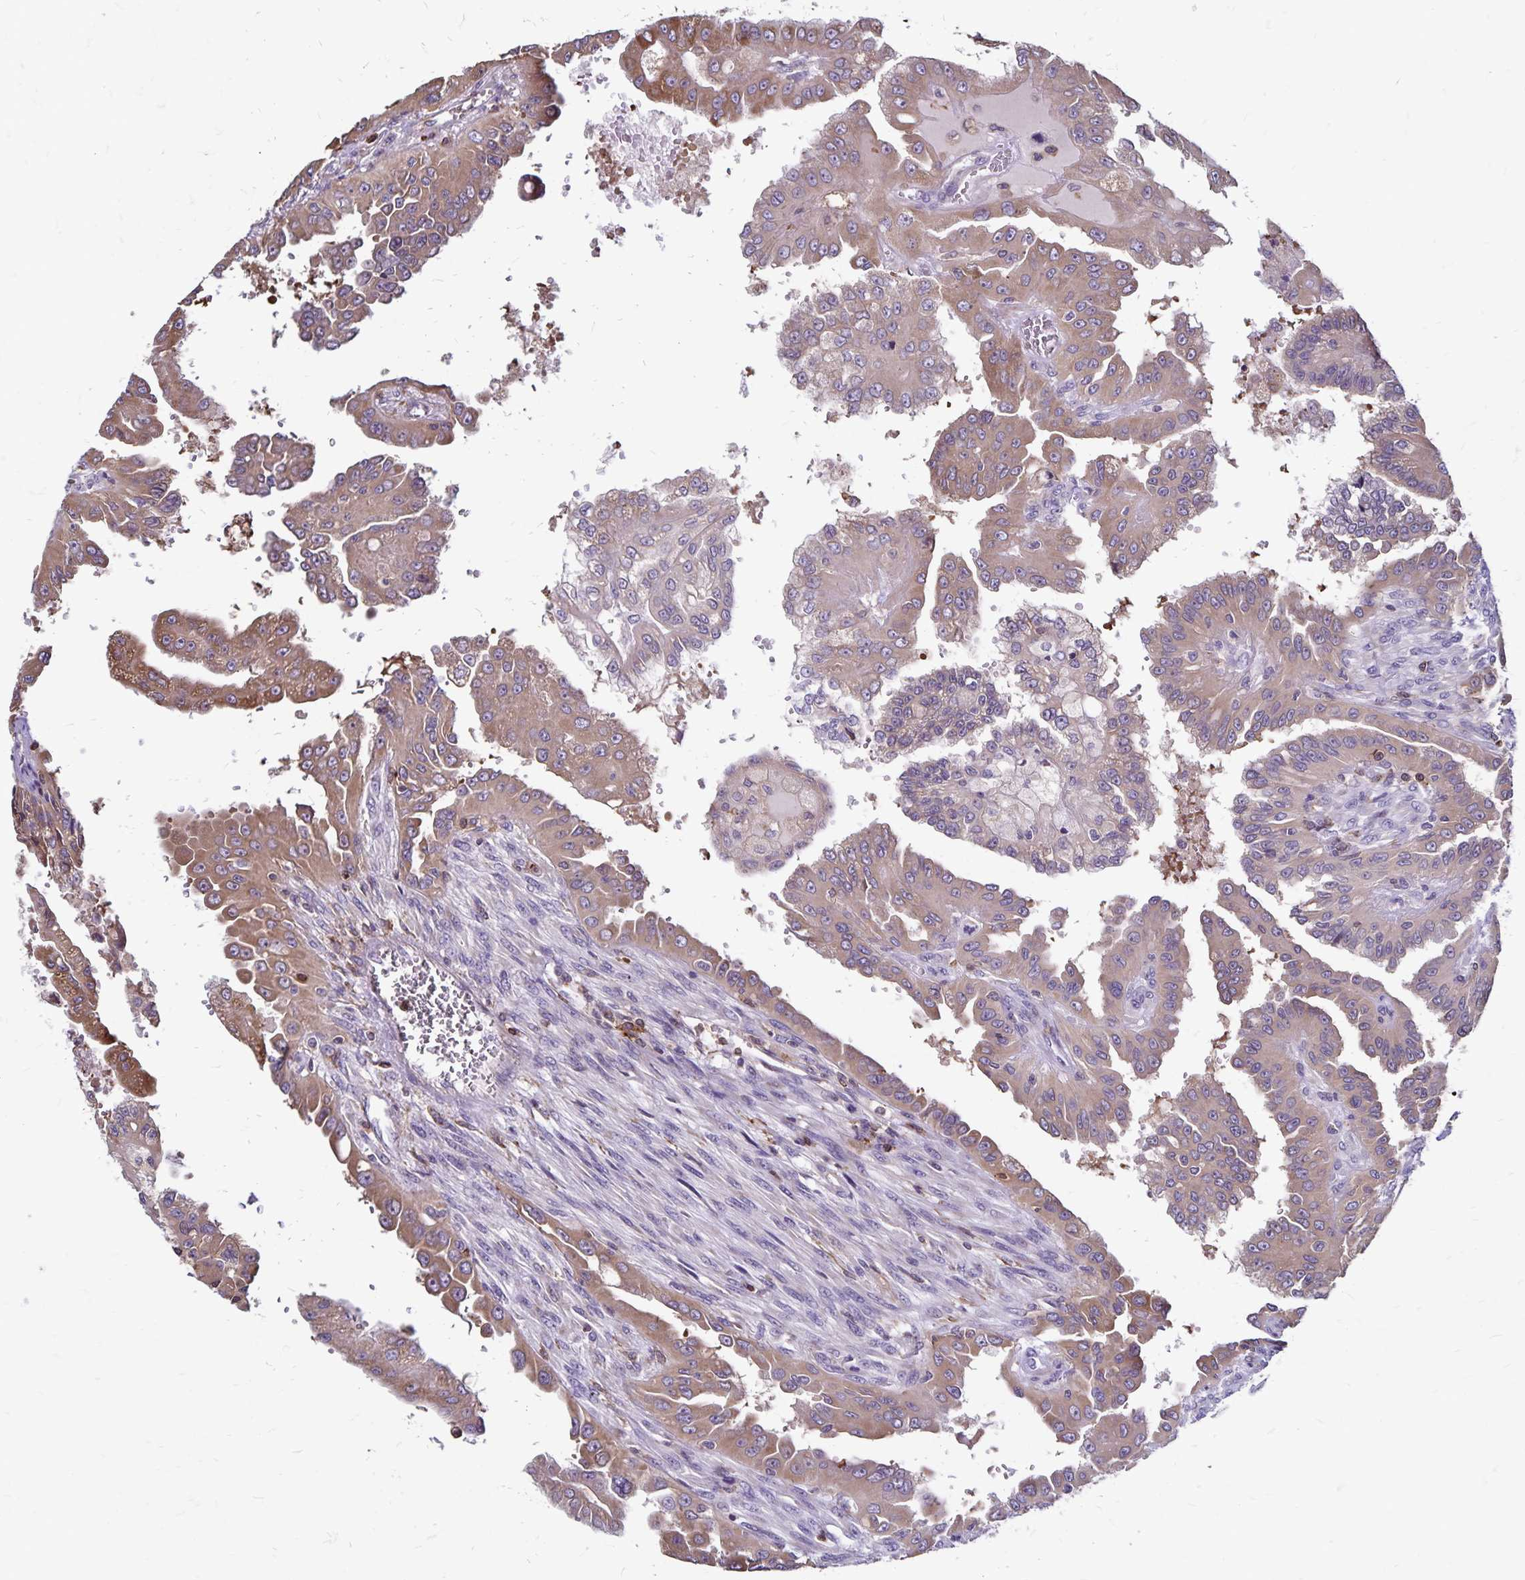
{"staining": {"intensity": "moderate", "quantity": ">75%", "location": "cytoplasmic/membranous"}, "tissue": "renal cancer", "cell_type": "Tumor cells", "image_type": "cancer", "snomed": [{"axis": "morphology", "description": "Adenocarcinoma, NOS"}, {"axis": "topography", "description": "Kidney"}], "caption": "A histopathology image showing moderate cytoplasmic/membranous staining in approximately >75% of tumor cells in adenocarcinoma (renal), as visualized by brown immunohistochemical staining.", "gene": "NAGPA", "patient": {"sex": "male", "age": 58}}